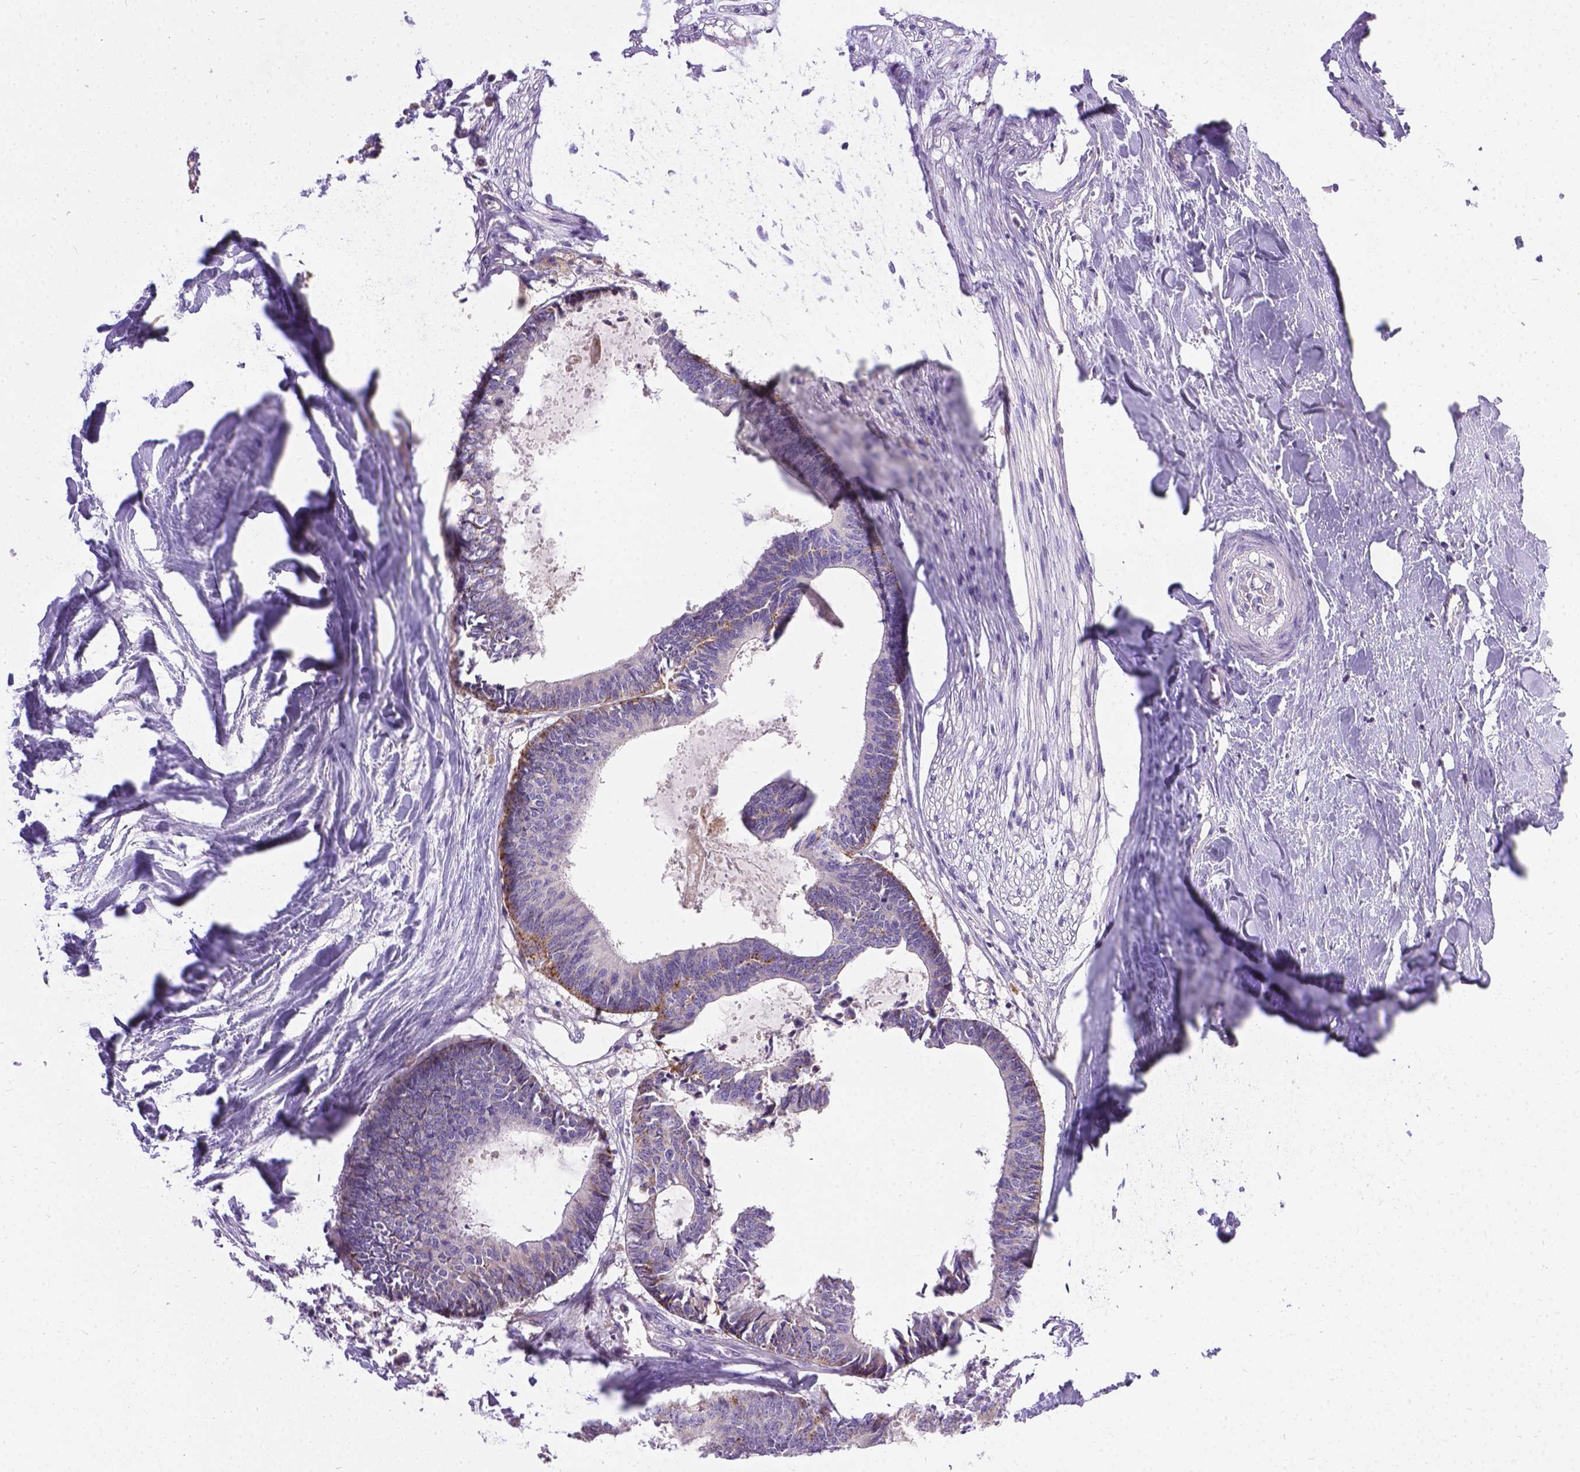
{"staining": {"intensity": "moderate", "quantity": "<25%", "location": "cytoplasmic/membranous"}, "tissue": "colorectal cancer", "cell_type": "Tumor cells", "image_type": "cancer", "snomed": [{"axis": "morphology", "description": "Adenocarcinoma, NOS"}, {"axis": "topography", "description": "Colon"}, {"axis": "topography", "description": "Rectum"}], "caption": "This photomicrograph demonstrates adenocarcinoma (colorectal) stained with immunohistochemistry (IHC) to label a protein in brown. The cytoplasmic/membranous of tumor cells show moderate positivity for the protein. Nuclei are counter-stained blue.", "gene": "TM4SF18", "patient": {"sex": "male", "age": 57}}